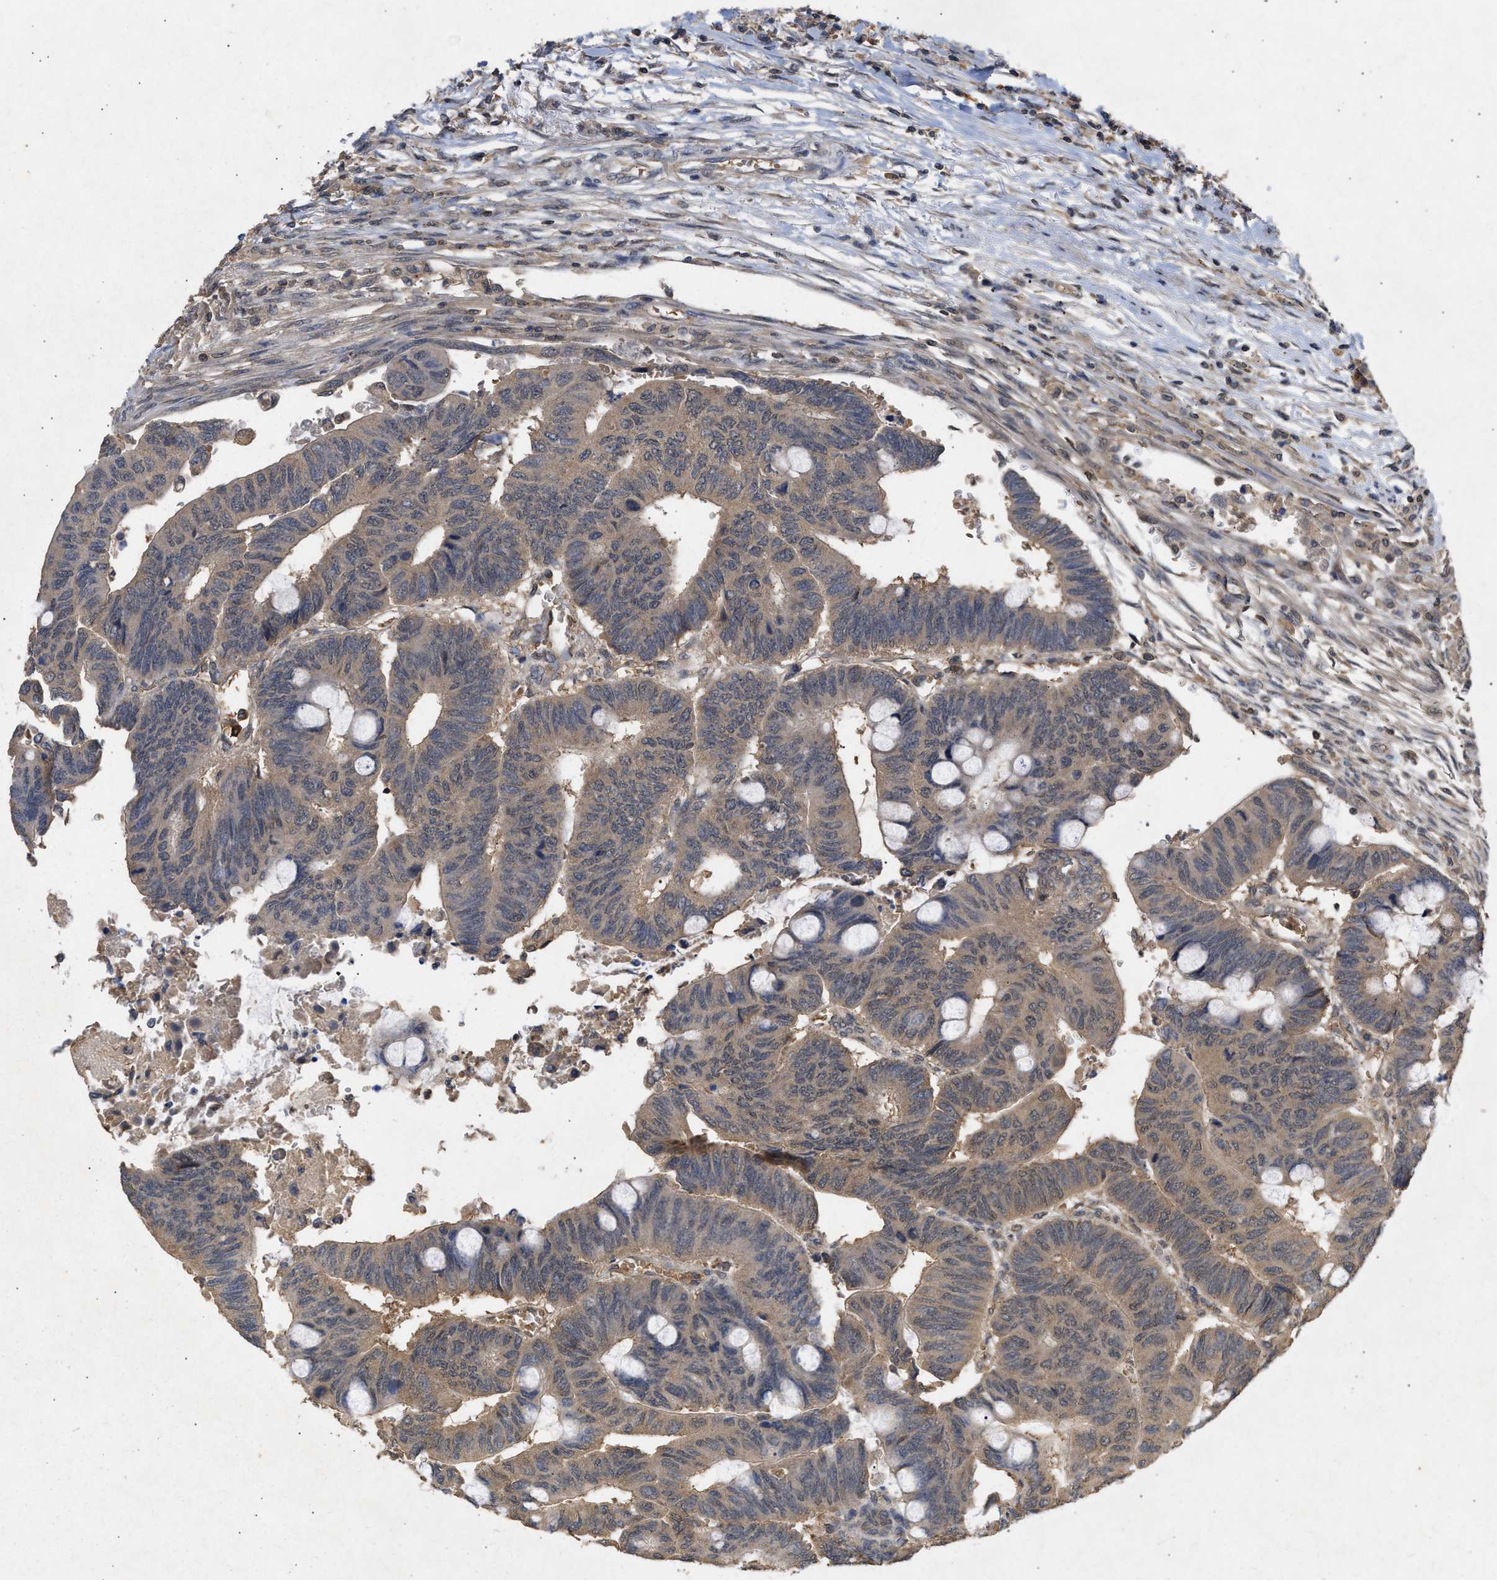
{"staining": {"intensity": "weak", "quantity": ">75%", "location": "cytoplasmic/membranous"}, "tissue": "colorectal cancer", "cell_type": "Tumor cells", "image_type": "cancer", "snomed": [{"axis": "morphology", "description": "Normal tissue, NOS"}, {"axis": "morphology", "description": "Adenocarcinoma, NOS"}, {"axis": "topography", "description": "Rectum"}, {"axis": "topography", "description": "Peripheral nerve tissue"}], "caption": "A photomicrograph of colorectal adenocarcinoma stained for a protein demonstrates weak cytoplasmic/membranous brown staining in tumor cells.", "gene": "FITM1", "patient": {"sex": "male", "age": 92}}